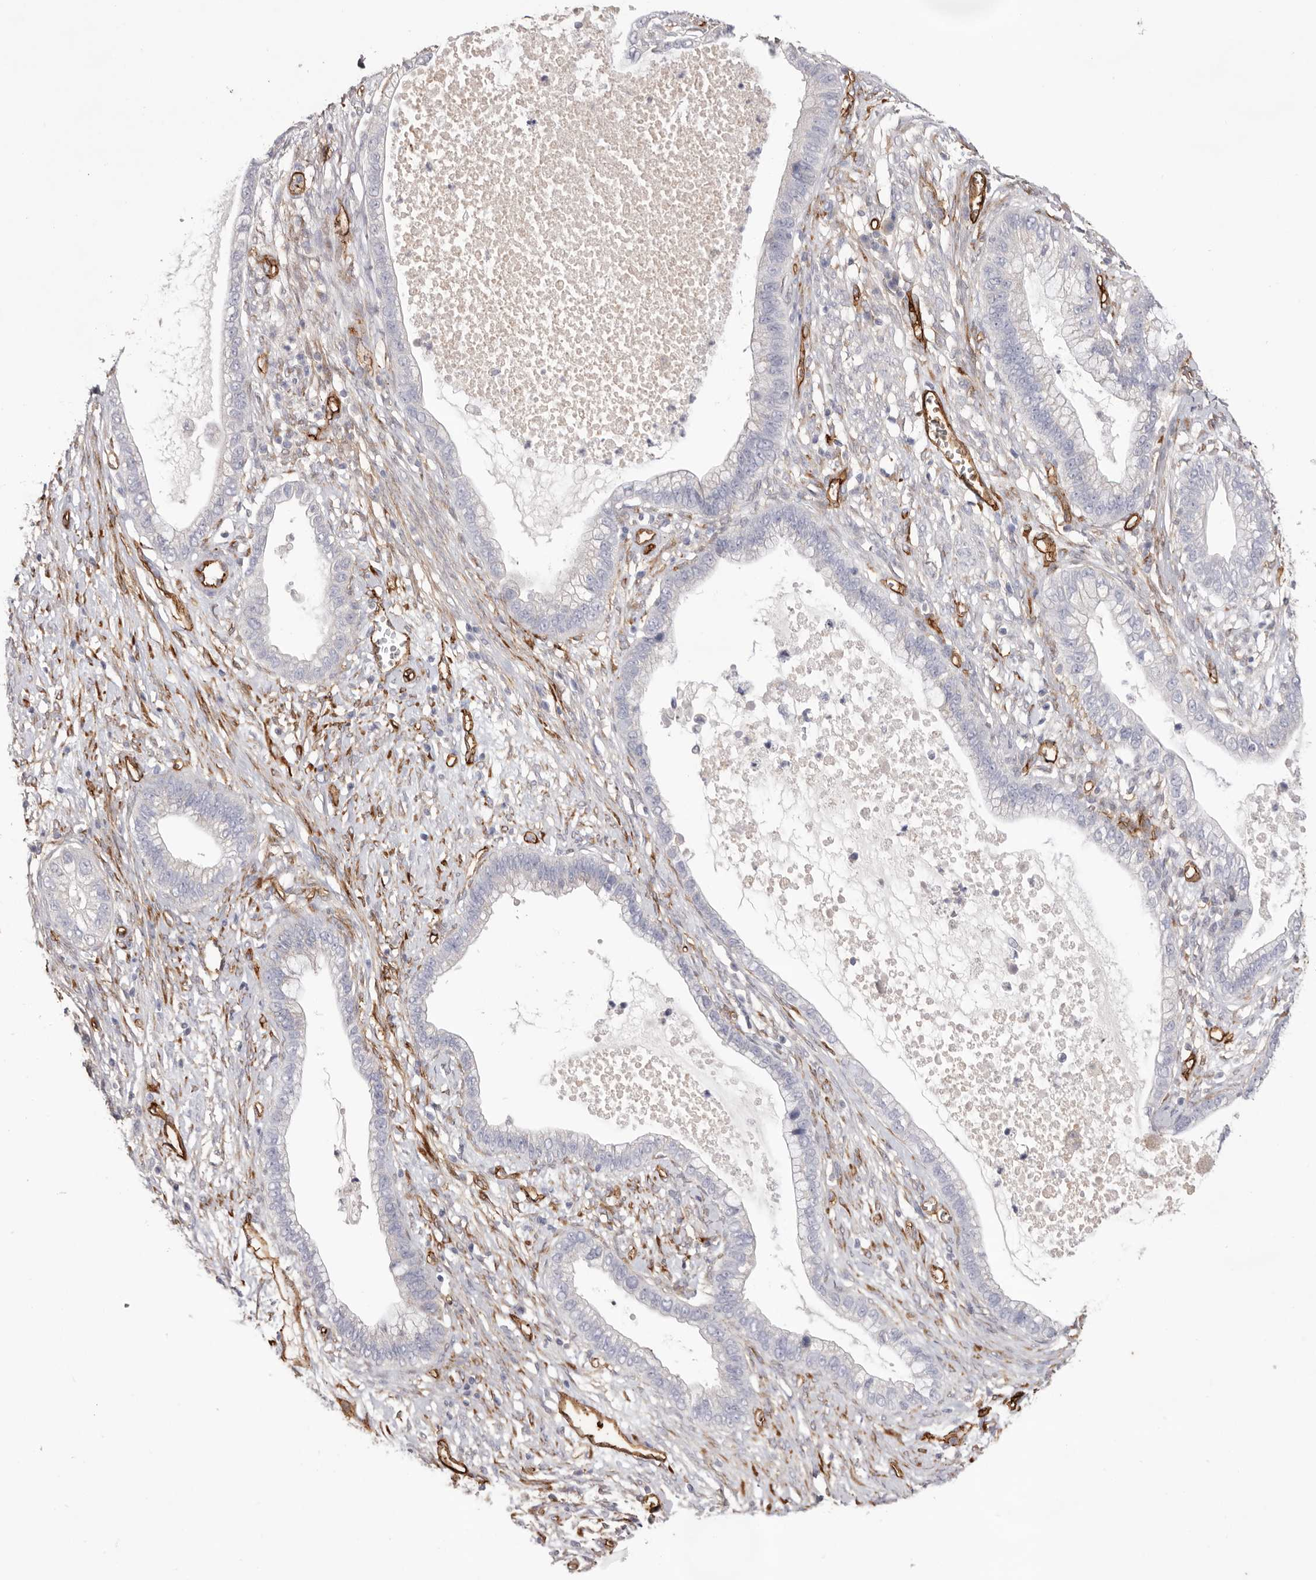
{"staining": {"intensity": "negative", "quantity": "none", "location": "none"}, "tissue": "cervical cancer", "cell_type": "Tumor cells", "image_type": "cancer", "snomed": [{"axis": "morphology", "description": "Adenocarcinoma, NOS"}, {"axis": "topography", "description": "Cervix"}], "caption": "Micrograph shows no protein staining in tumor cells of cervical adenocarcinoma tissue.", "gene": "LRRC66", "patient": {"sex": "female", "age": 44}}